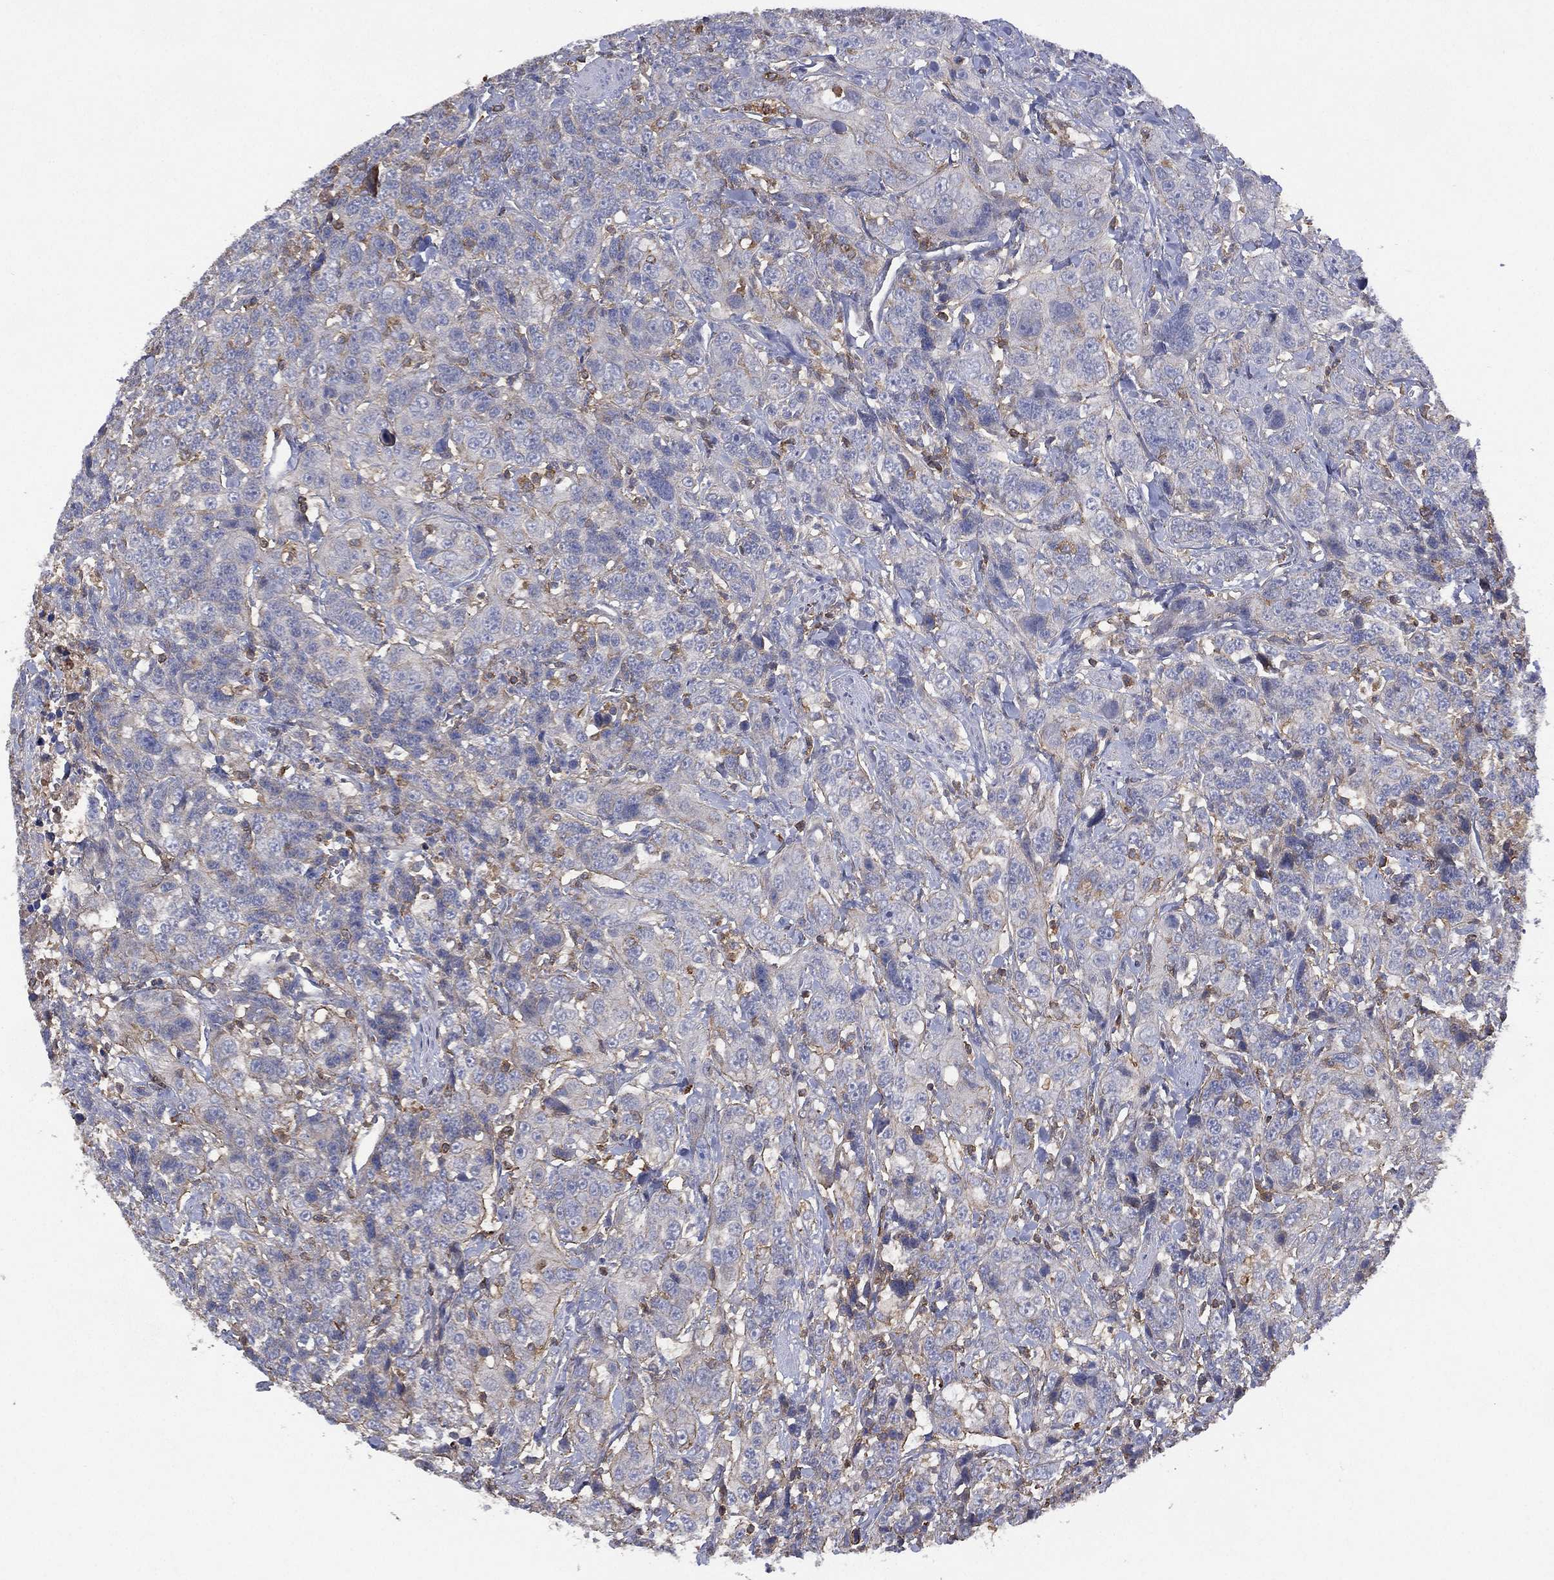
{"staining": {"intensity": "negative", "quantity": "none", "location": "none"}, "tissue": "urothelial cancer", "cell_type": "Tumor cells", "image_type": "cancer", "snomed": [{"axis": "morphology", "description": "Urothelial carcinoma, NOS"}, {"axis": "morphology", "description": "Urothelial carcinoma, High grade"}, {"axis": "topography", "description": "Urinary bladder"}], "caption": "Micrograph shows no significant protein expression in tumor cells of urothelial cancer.", "gene": "DOCK8", "patient": {"sex": "female", "age": 73}}